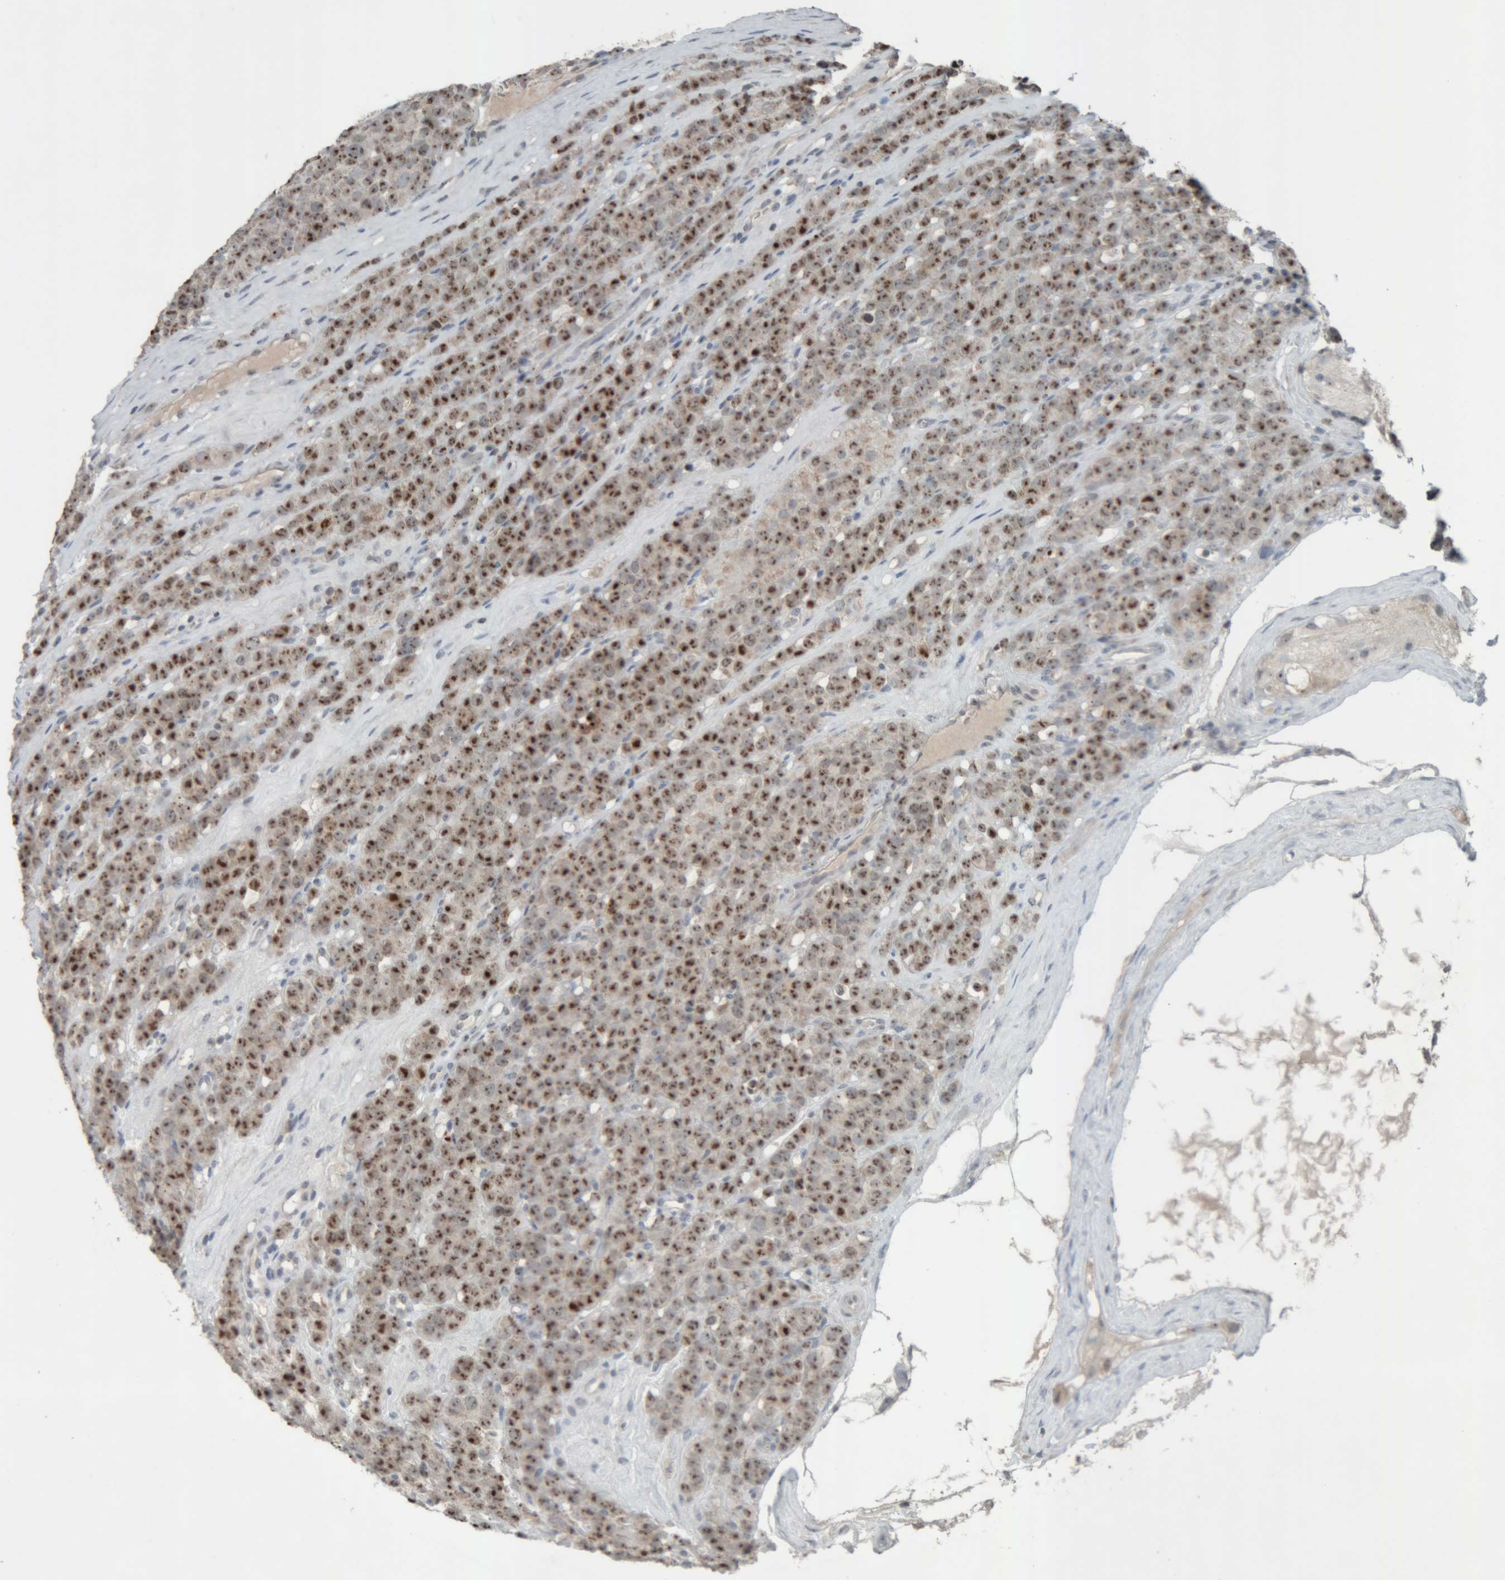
{"staining": {"intensity": "strong", "quantity": ">75%", "location": "nuclear"}, "tissue": "testis cancer", "cell_type": "Tumor cells", "image_type": "cancer", "snomed": [{"axis": "morphology", "description": "Seminoma, NOS"}, {"axis": "topography", "description": "Testis"}], "caption": "Tumor cells exhibit high levels of strong nuclear expression in approximately >75% of cells in testis seminoma. Nuclei are stained in blue.", "gene": "RPF1", "patient": {"sex": "male", "age": 71}}